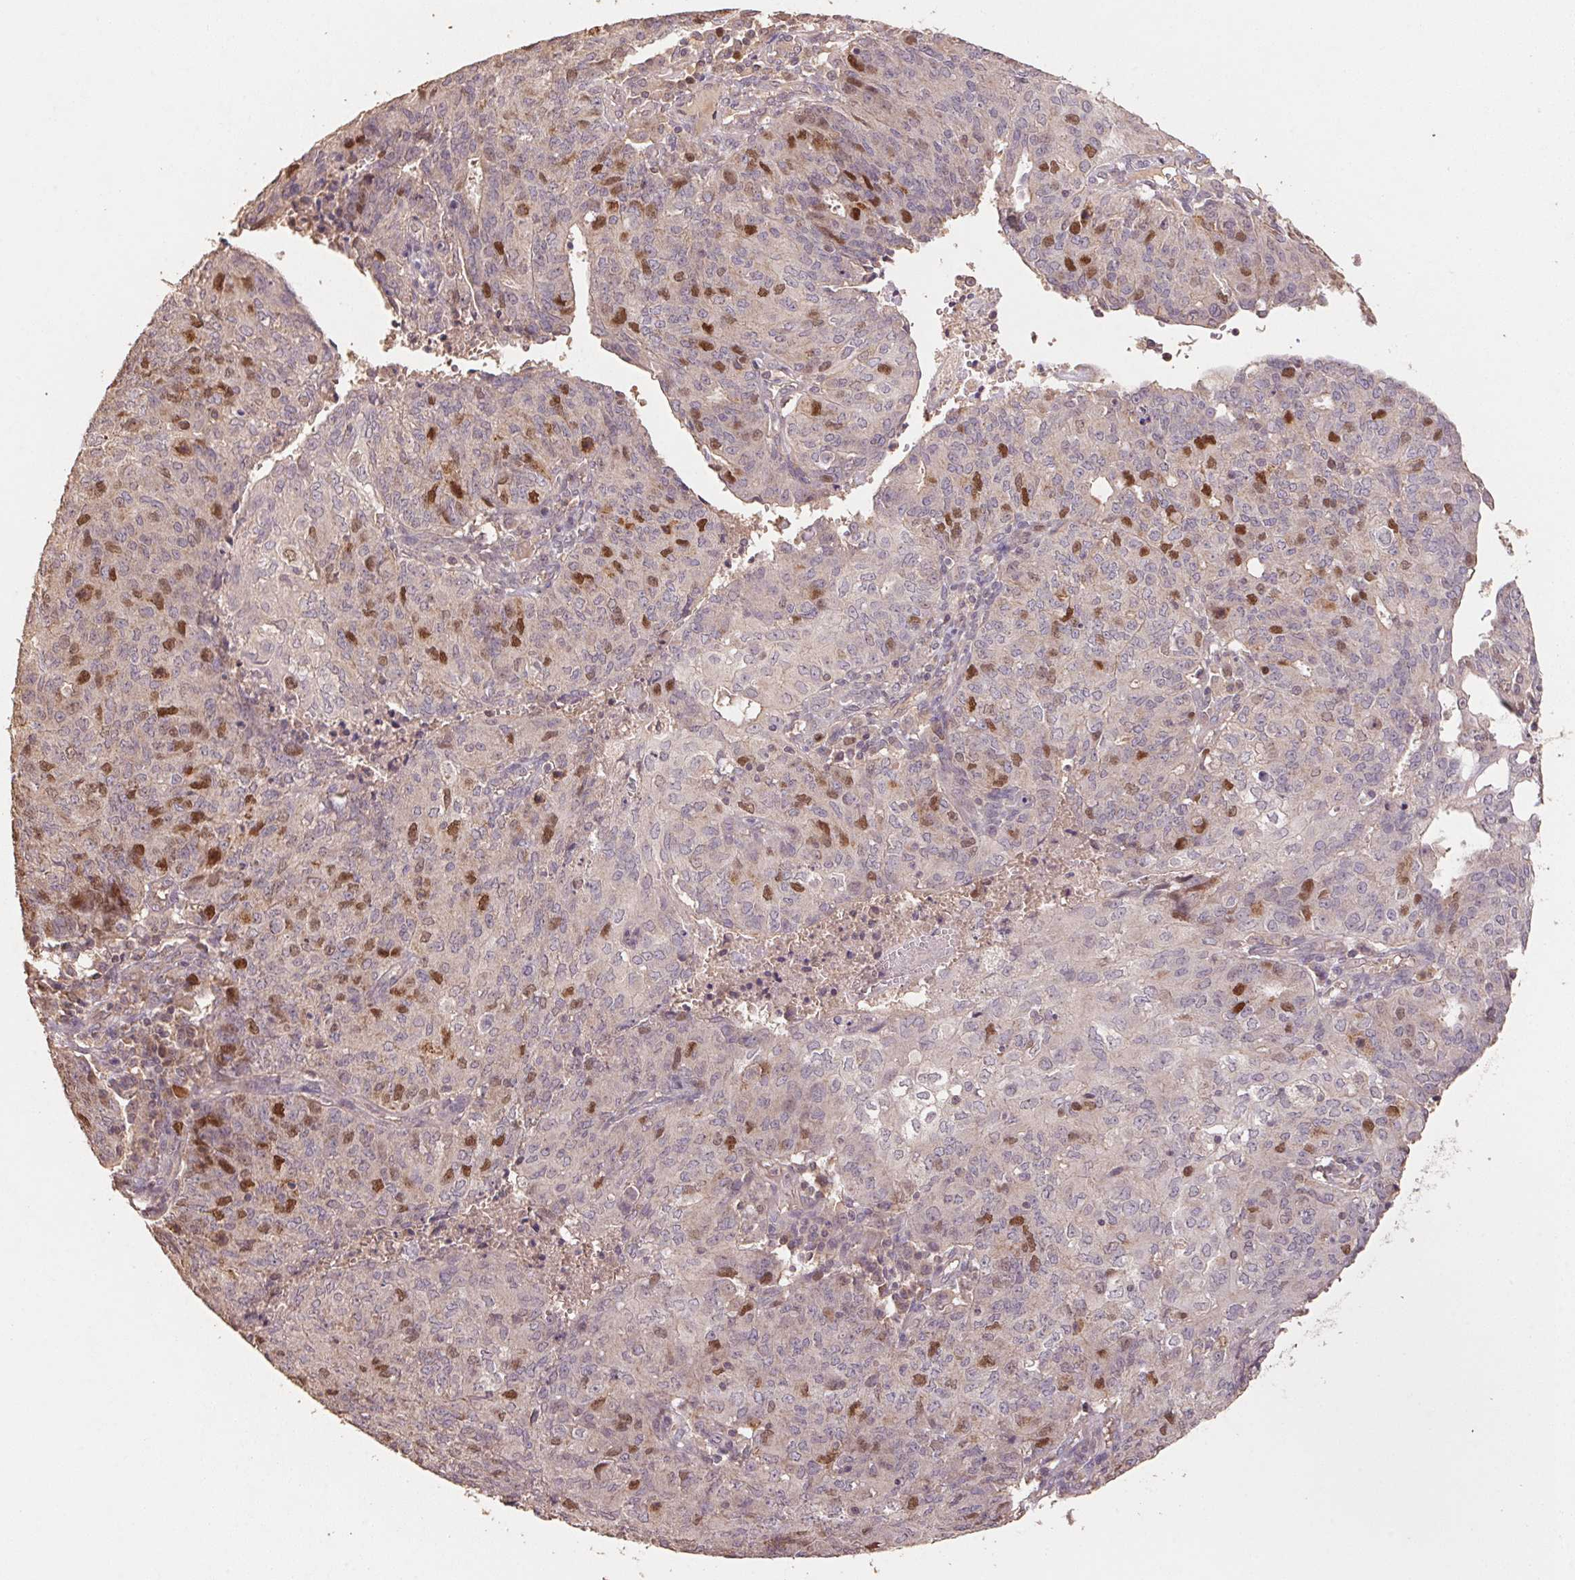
{"staining": {"intensity": "strong", "quantity": "<25%", "location": "nuclear"}, "tissue": "endometrial cancer", "cell_type": "Tumor cells", "image_type": "cancer", "snomed": [{"axis": "morphology", "description": "Adenocarcinoma, NOS"}, {"axis": "topography", "description": "Endometrium"}], "caption": "Strong nuclear staining is appreciated in about <25% of tumor cells in endometrial cancer.", "gene": "CENPF", "patient": {"sex": "female", "age": 82}}